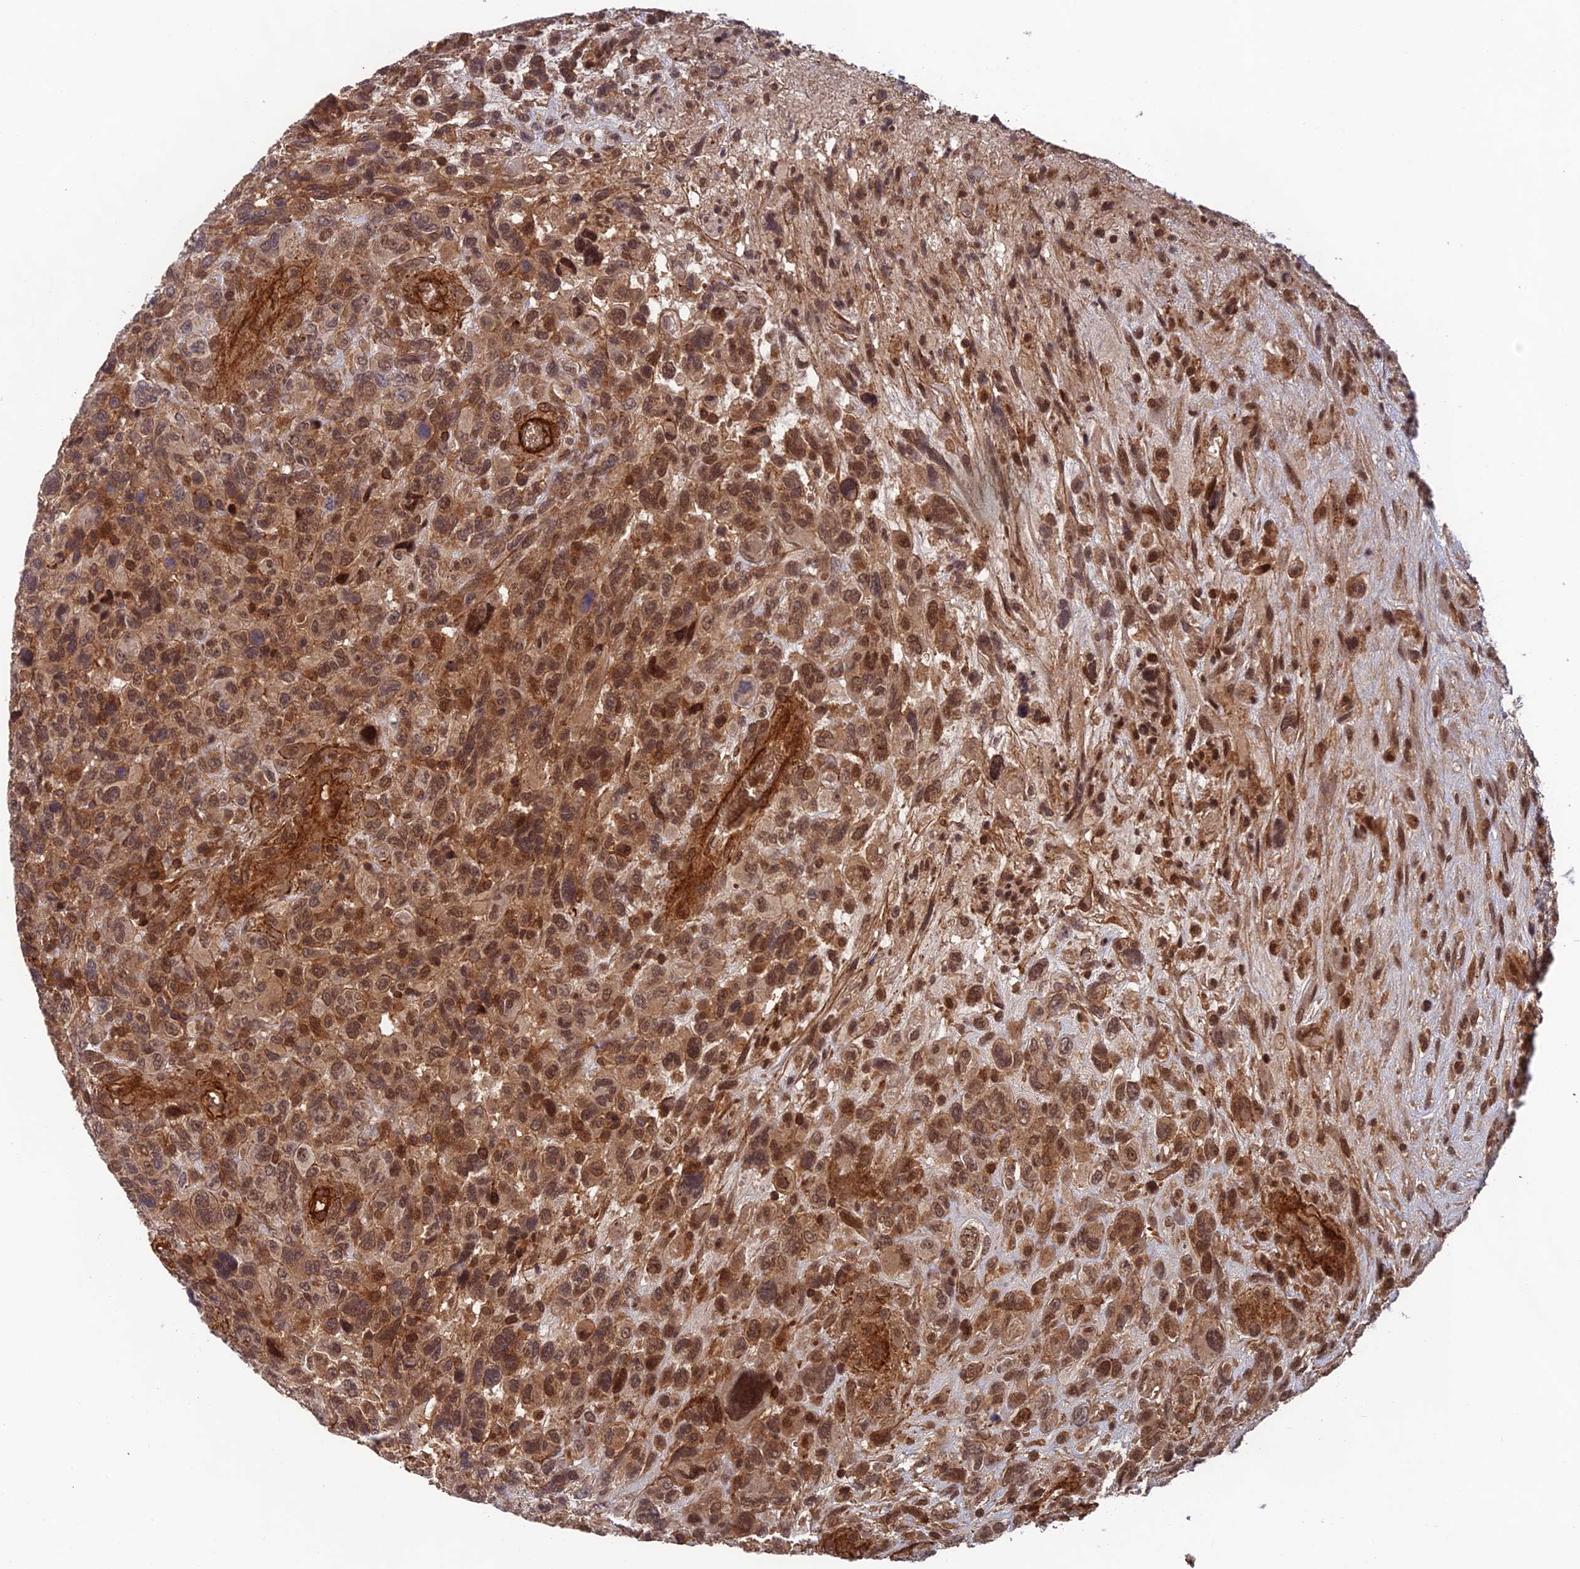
{"staining": {"intensity": "moderate", "quantity": ">75%", "location": "cytoplasmic/membranous,nuclear"}, "tissue": "glioma", "cell_type": "Tumor cells", "image_type": "cancer", "snomed": [{"axis": "morphology", "description": "Glioma, malignant, High grade"}, {"axis": "topography", "description": "Brain"}], "caption": "Immunohistochemical staining of glioma shows moderate cytoplasmic/membranous and nuclear protein positivity in about >75% of tumor cells.", "gene": "OSBPL1A", "patient": {"sex": "male", "age": 61}}